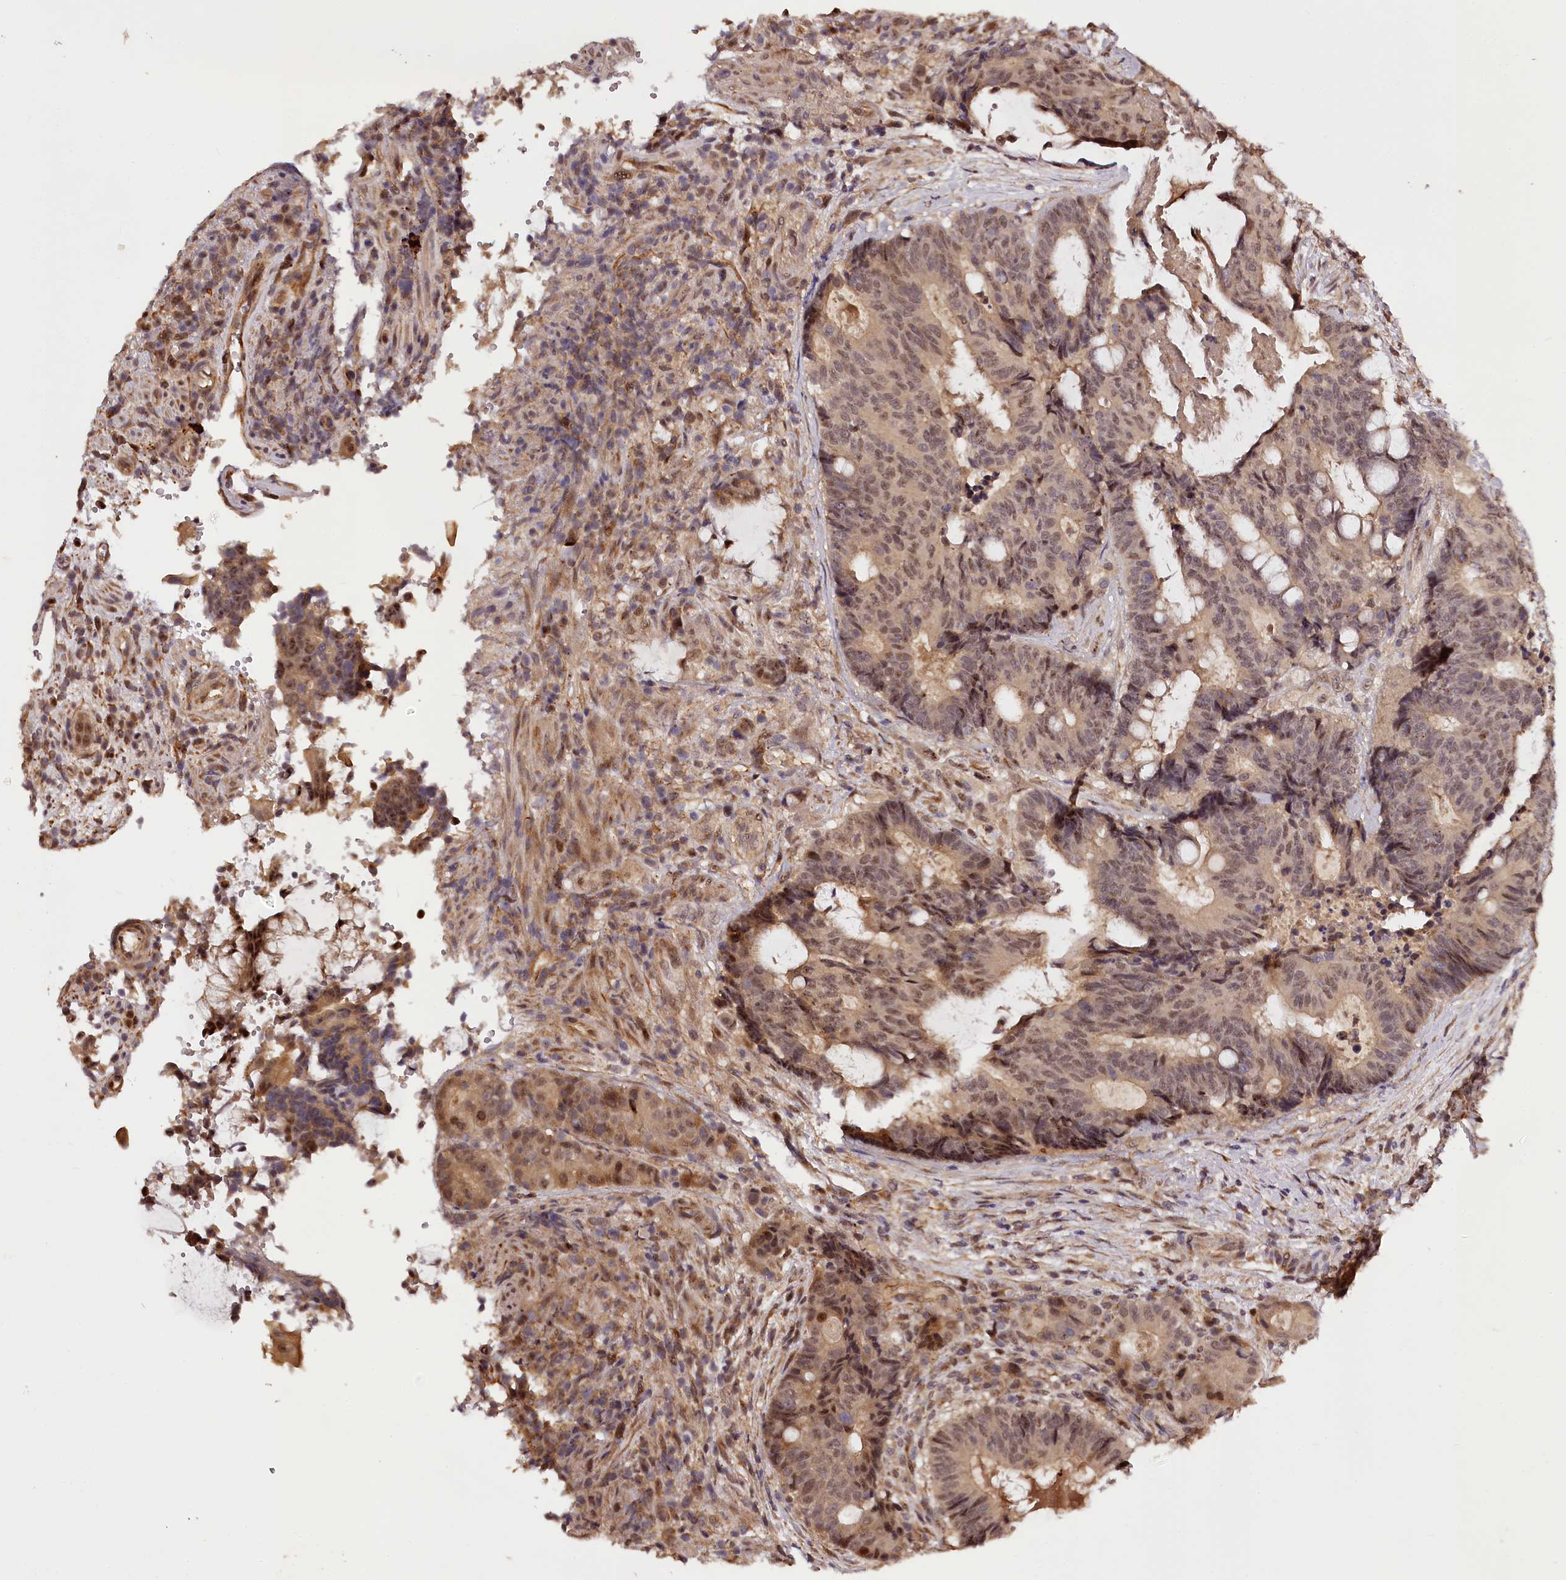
{"staining": {"intensity": "moderate", "quantity": ">75%", "location": "cytoplasmic/membranous,nuclear"}, "tissue": "colorectal cancer", "cell_type": "Tumor cells", "image_type": "cancer", "snomed": [{"axis": "morphology", "description": "Adenocarcinoma, NOS"}, {"axis": "topography", "description": "Rectum"}], "caption": "Adenocarcinoma (colorectal) stained with DAB (3,3'-diaminobenzidine) immunohistochemistry exhibits medium levels of moderate cytoplasmic/membranous and nuclear expression in about >75% of tumor cells.", "gene": "MAML3", "patient": {"sex": "male", "age": 69}}